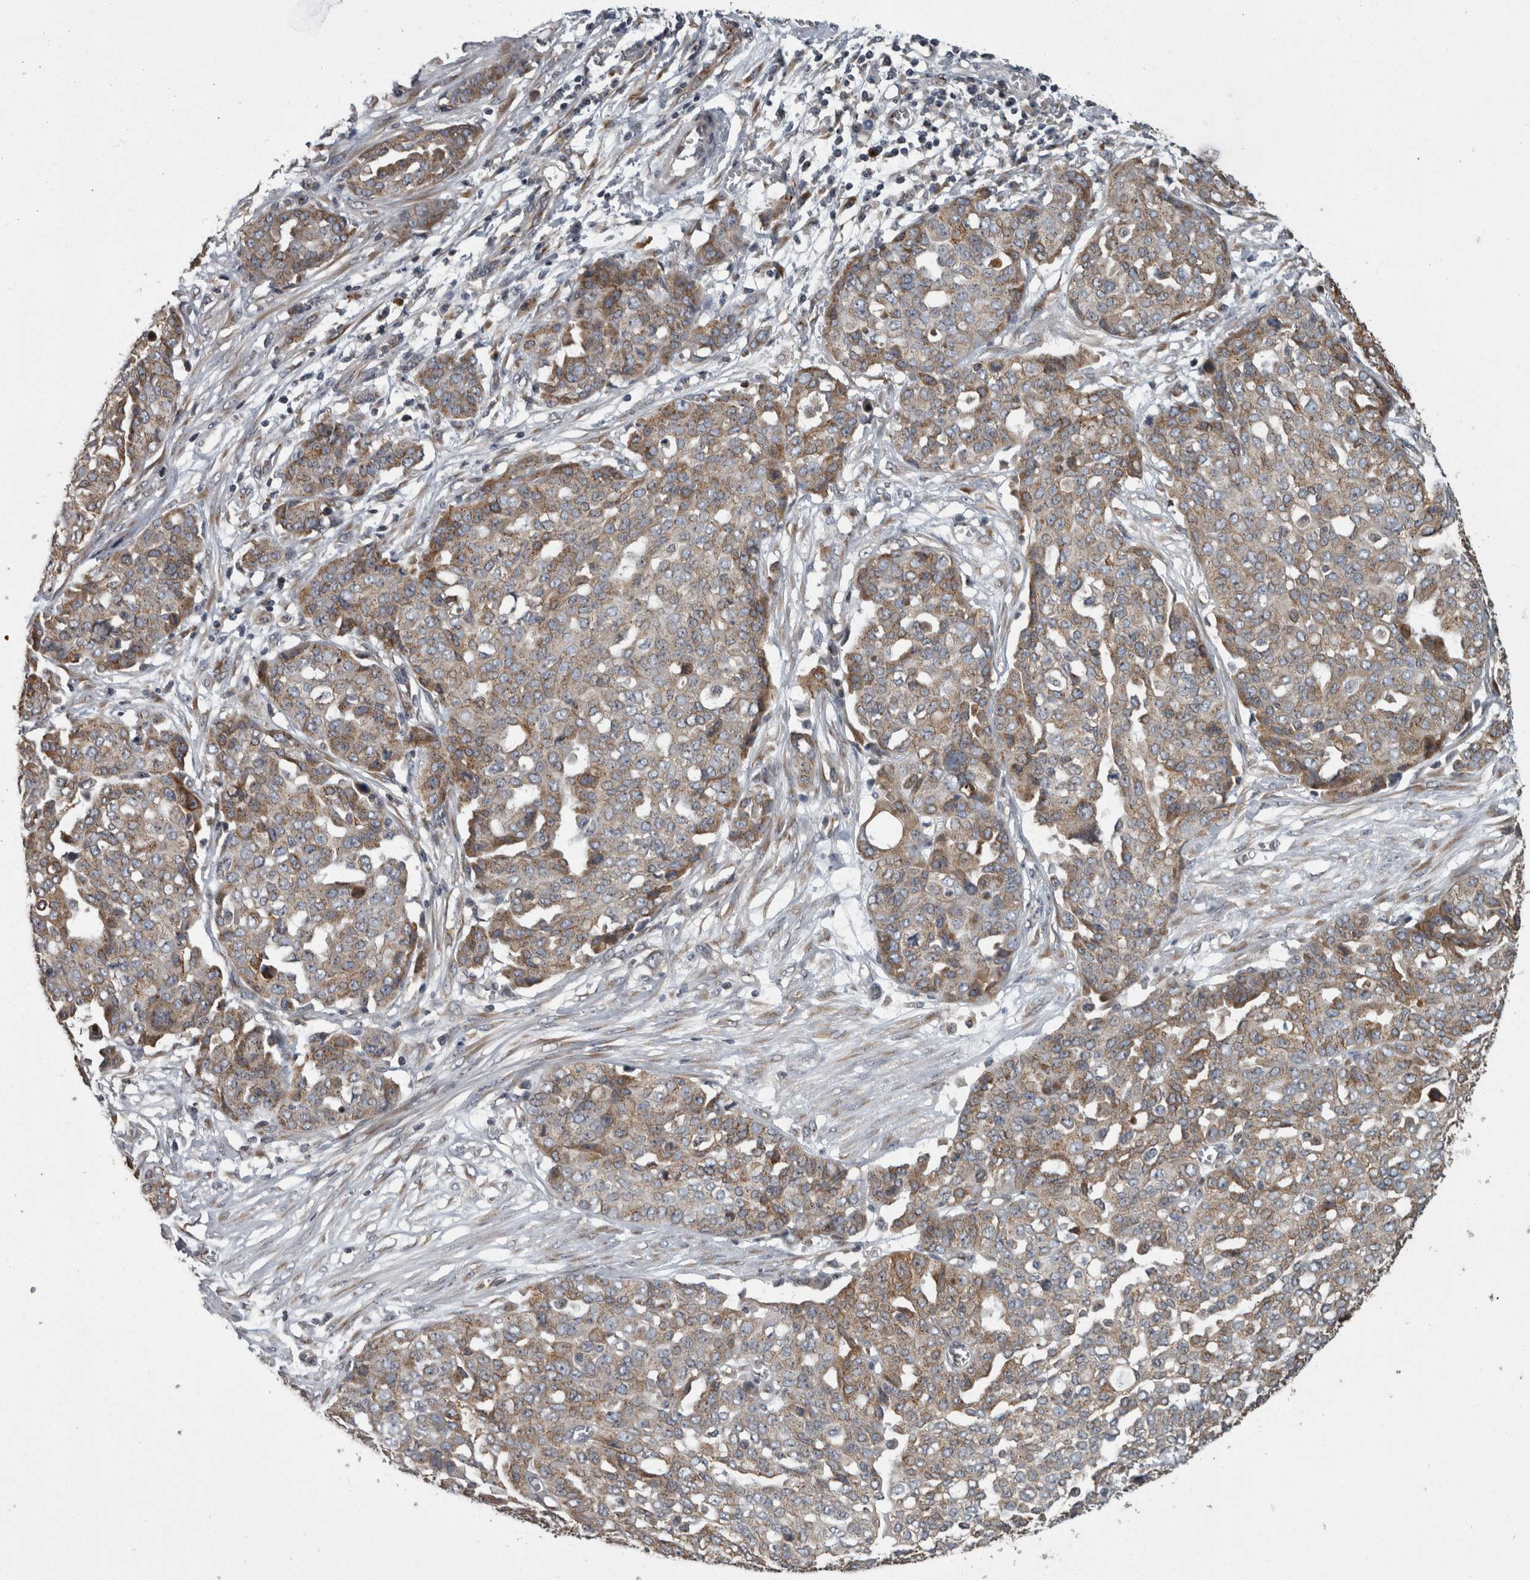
{"staining": {"intensity": "weak", "quantity": ">75%", "location": "cytoplasmic/membranous"}, "tissue": "ovarian cancer", "cell_type": "Tumor cells", "image_type": "cancer", "snomed": [{"axis": "morphology", "description": "Cystadenocarcinoma, serous, NOS"}, {"axis": "topography", "description": "Soft tissue"}, {"axis": "topography", "description": "Ovary"}], "caption": "This is a micrograph of immunohistochemistry staining of ovarian cancer (serous cystadenocarcinoma), which shows weak positivity in the cytoplasmic/membranous of tumor cells.", "gene": "LMAN2L", "patient": {"sex": "female", "age": 57}}